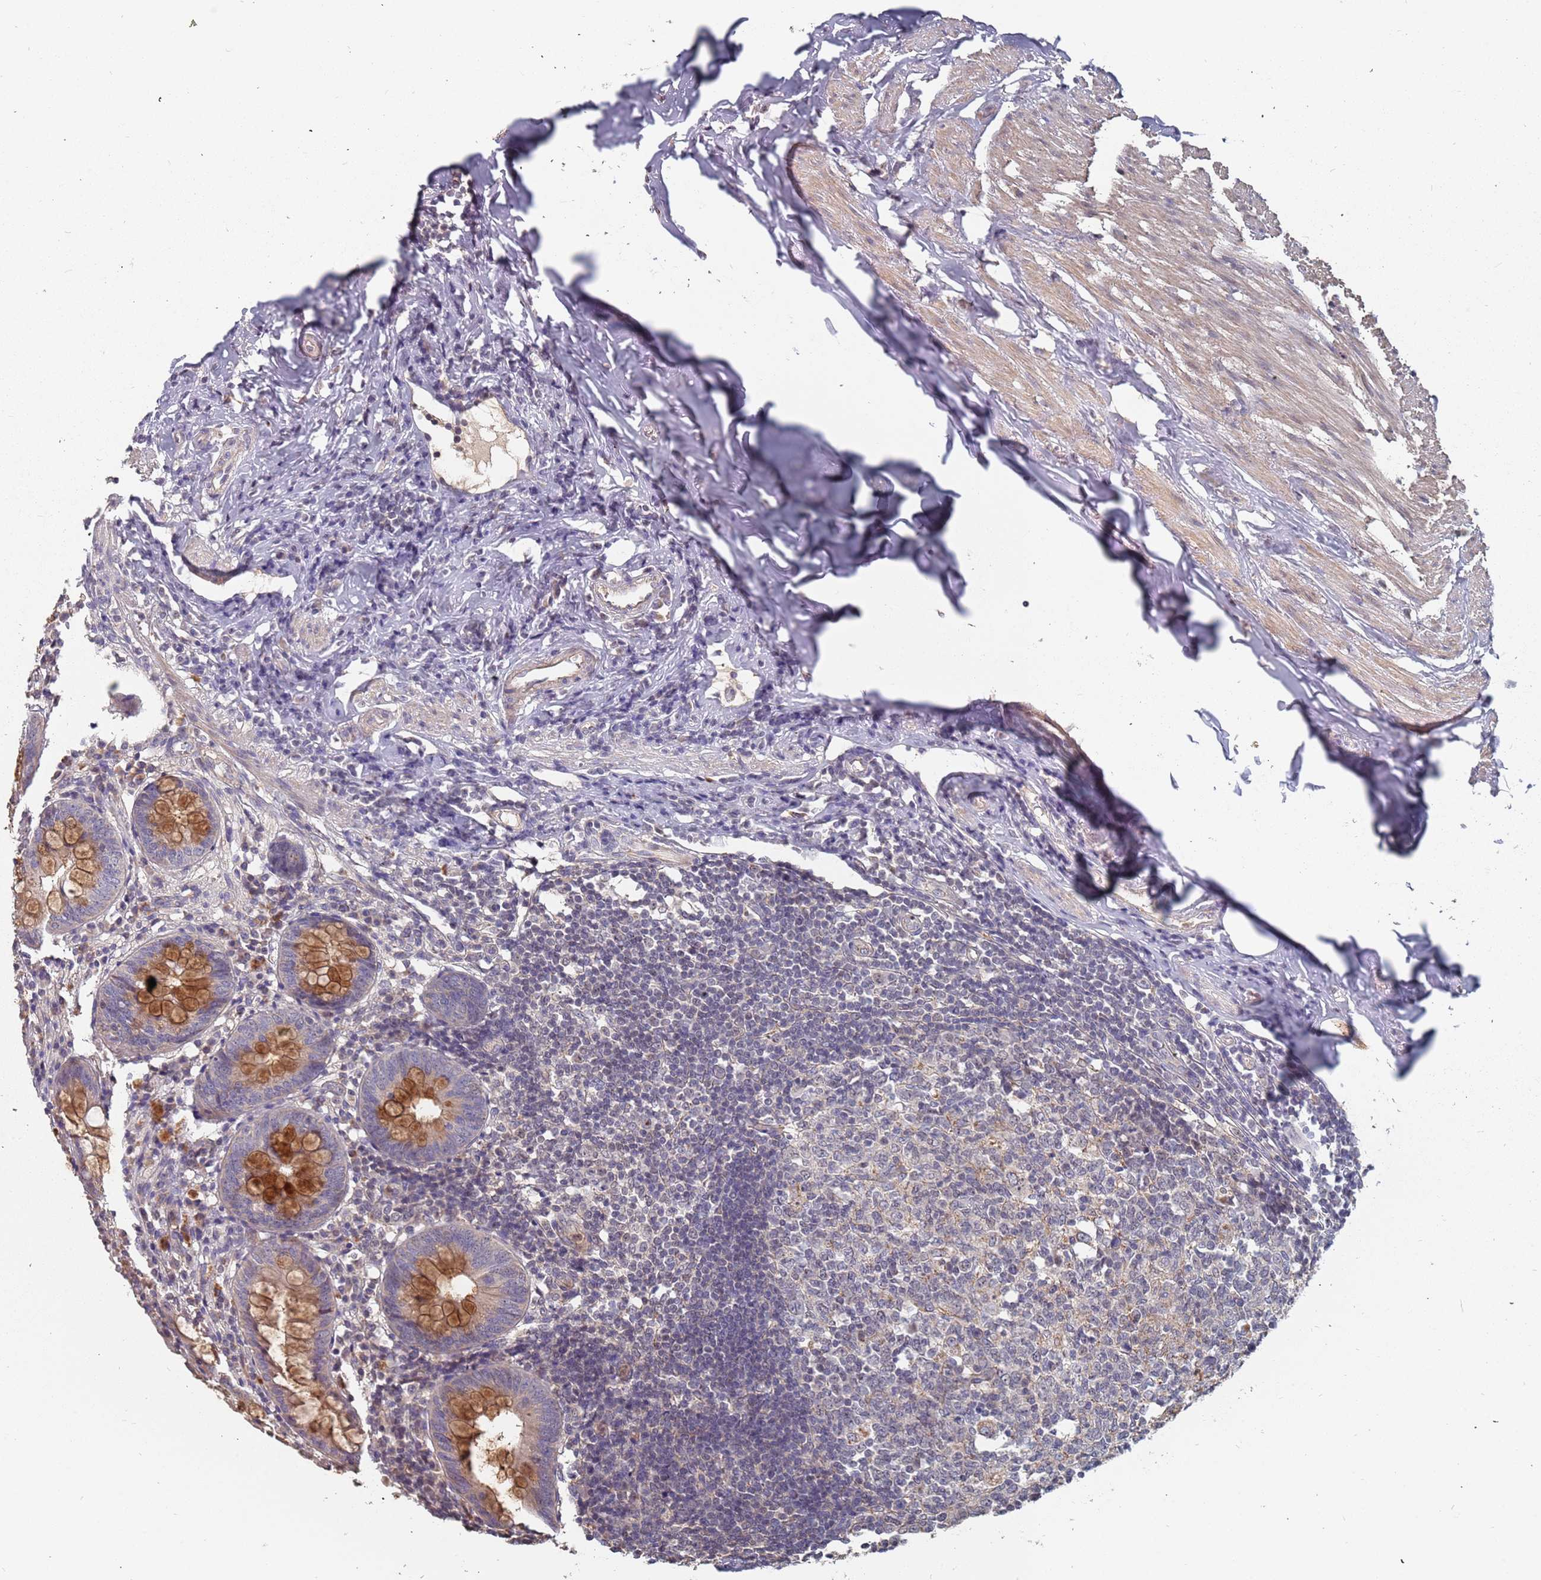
{"staining": {"intensity": "strong", "quantity": "<25%", "location": "cytoplasmic/membranous"}, "tissue": "appendix", "cell_type": "Glandular cells", "image_type": "normal", "snomed": [{"axis": "morphology", "description": "Normal tissue, NOS"}, {"axis": "topography", "description": "Appendix"}], "caption": "Immunohistochemistry micrograph of normal human appendix stained for a protein (brown), which reveals medium levels of strong cytoplasmic/membranous staining in about <25% of glandular cells.", "gene": "TCEANC2", "patient": {"sex": "female", "age": 54}}